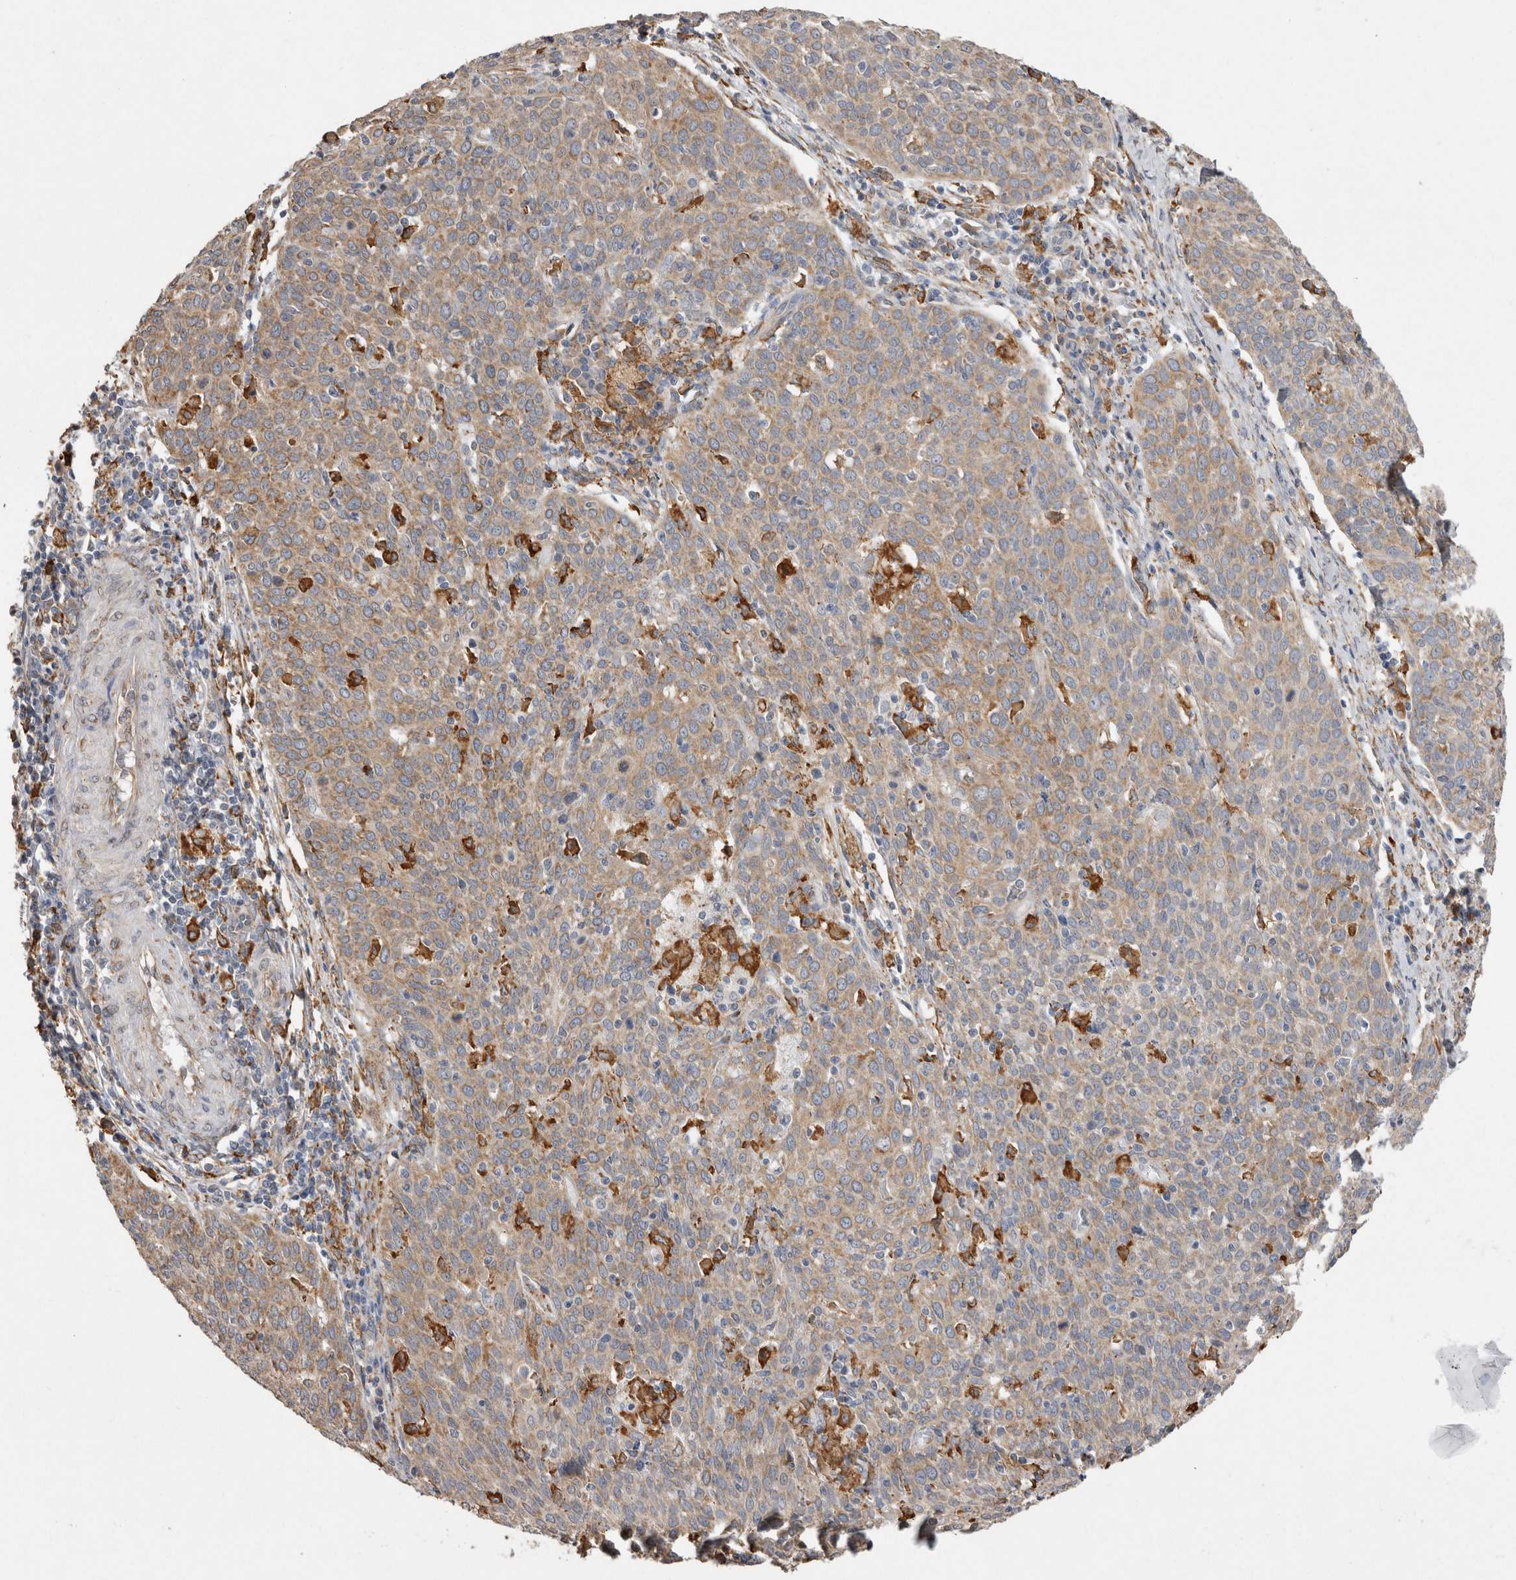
{"staining": {"intensity": "moderate", "quantity": ">75%", "location": "cytoplasmic/membranous"}, "tissue": "cervical cancer", "cell_type": "Tumor cells", "image_type": "cancer", "snomed": [{"axis": "morphology", "description": "Squamous cell carcinoma, NOS"}, {"axis": "topography", "description": "Cervix"}], "caption": "Human squamous cell carcinoma (cervical) stained for a protein (brown) displays moderate cytoplasmic/membranous positive positivity in approximately >75% of tumor cells.", "gene": "LRPAP1", "patient": {"sex": "female", "age": 38}}